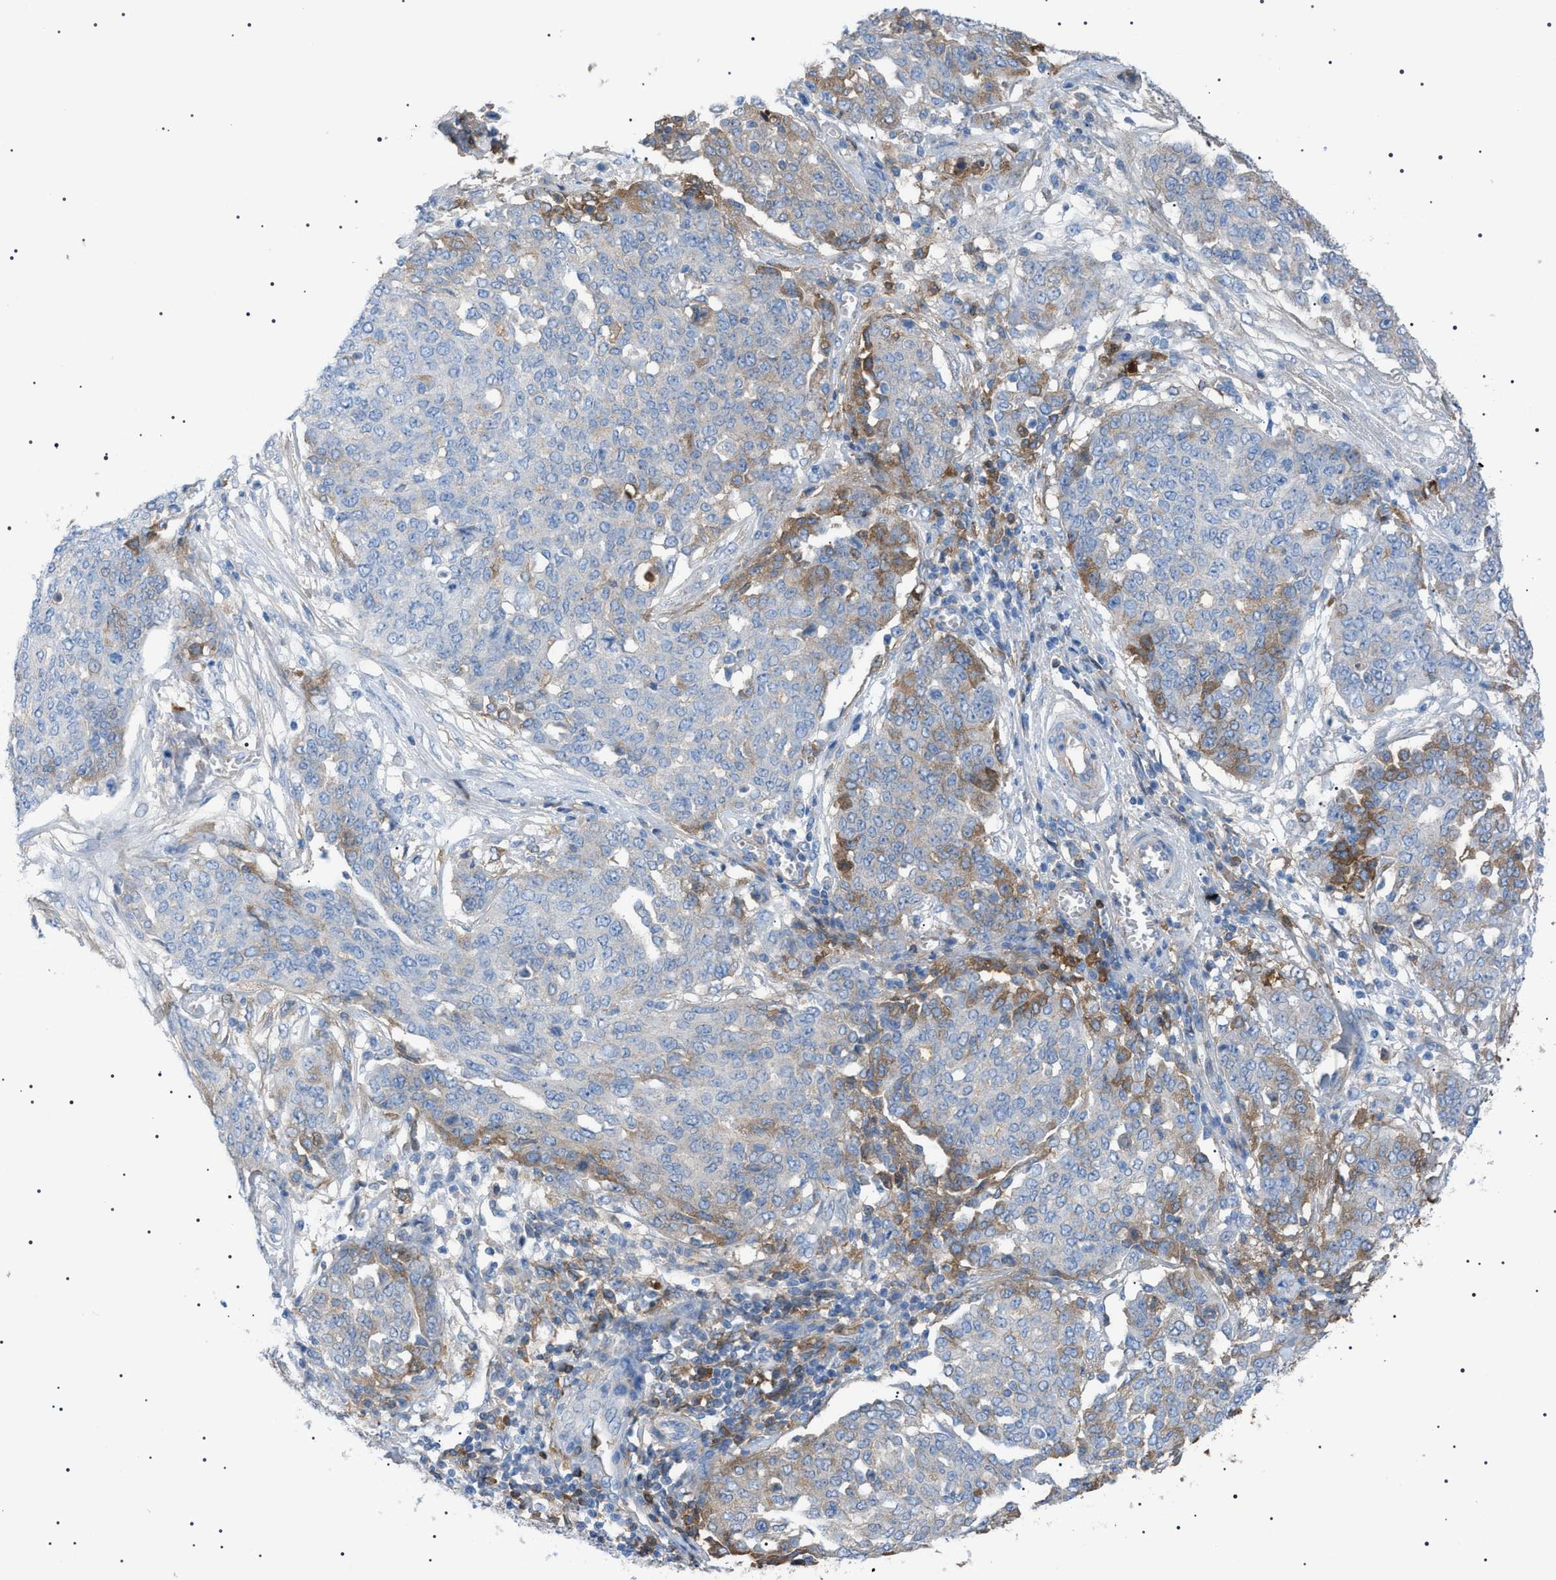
{"staining": {"intensity": "weak", "quantity": "25%-75%", "location": "cytoplasmic/membranous"}, "tissue": "ovarian cancer", "cell_type": "Tumor cells", "image_type": "cancer", "snomed": [{"axis": "morphology", "description": "Cystadenocarcinoma, serous, NOS"}, {"axis": "topography", "description": "Soft tissue"}, {"axis": "topography", "description": "Ovary"}], "caption": "IHC of human ovarian serous cystadenocarcinoma shows low levels of weak cytoplasmic/membranous positivity in about 25%-75% of tumor cells.", "gene": "LPA", "patient": {"sex": "female", "age": 57}}